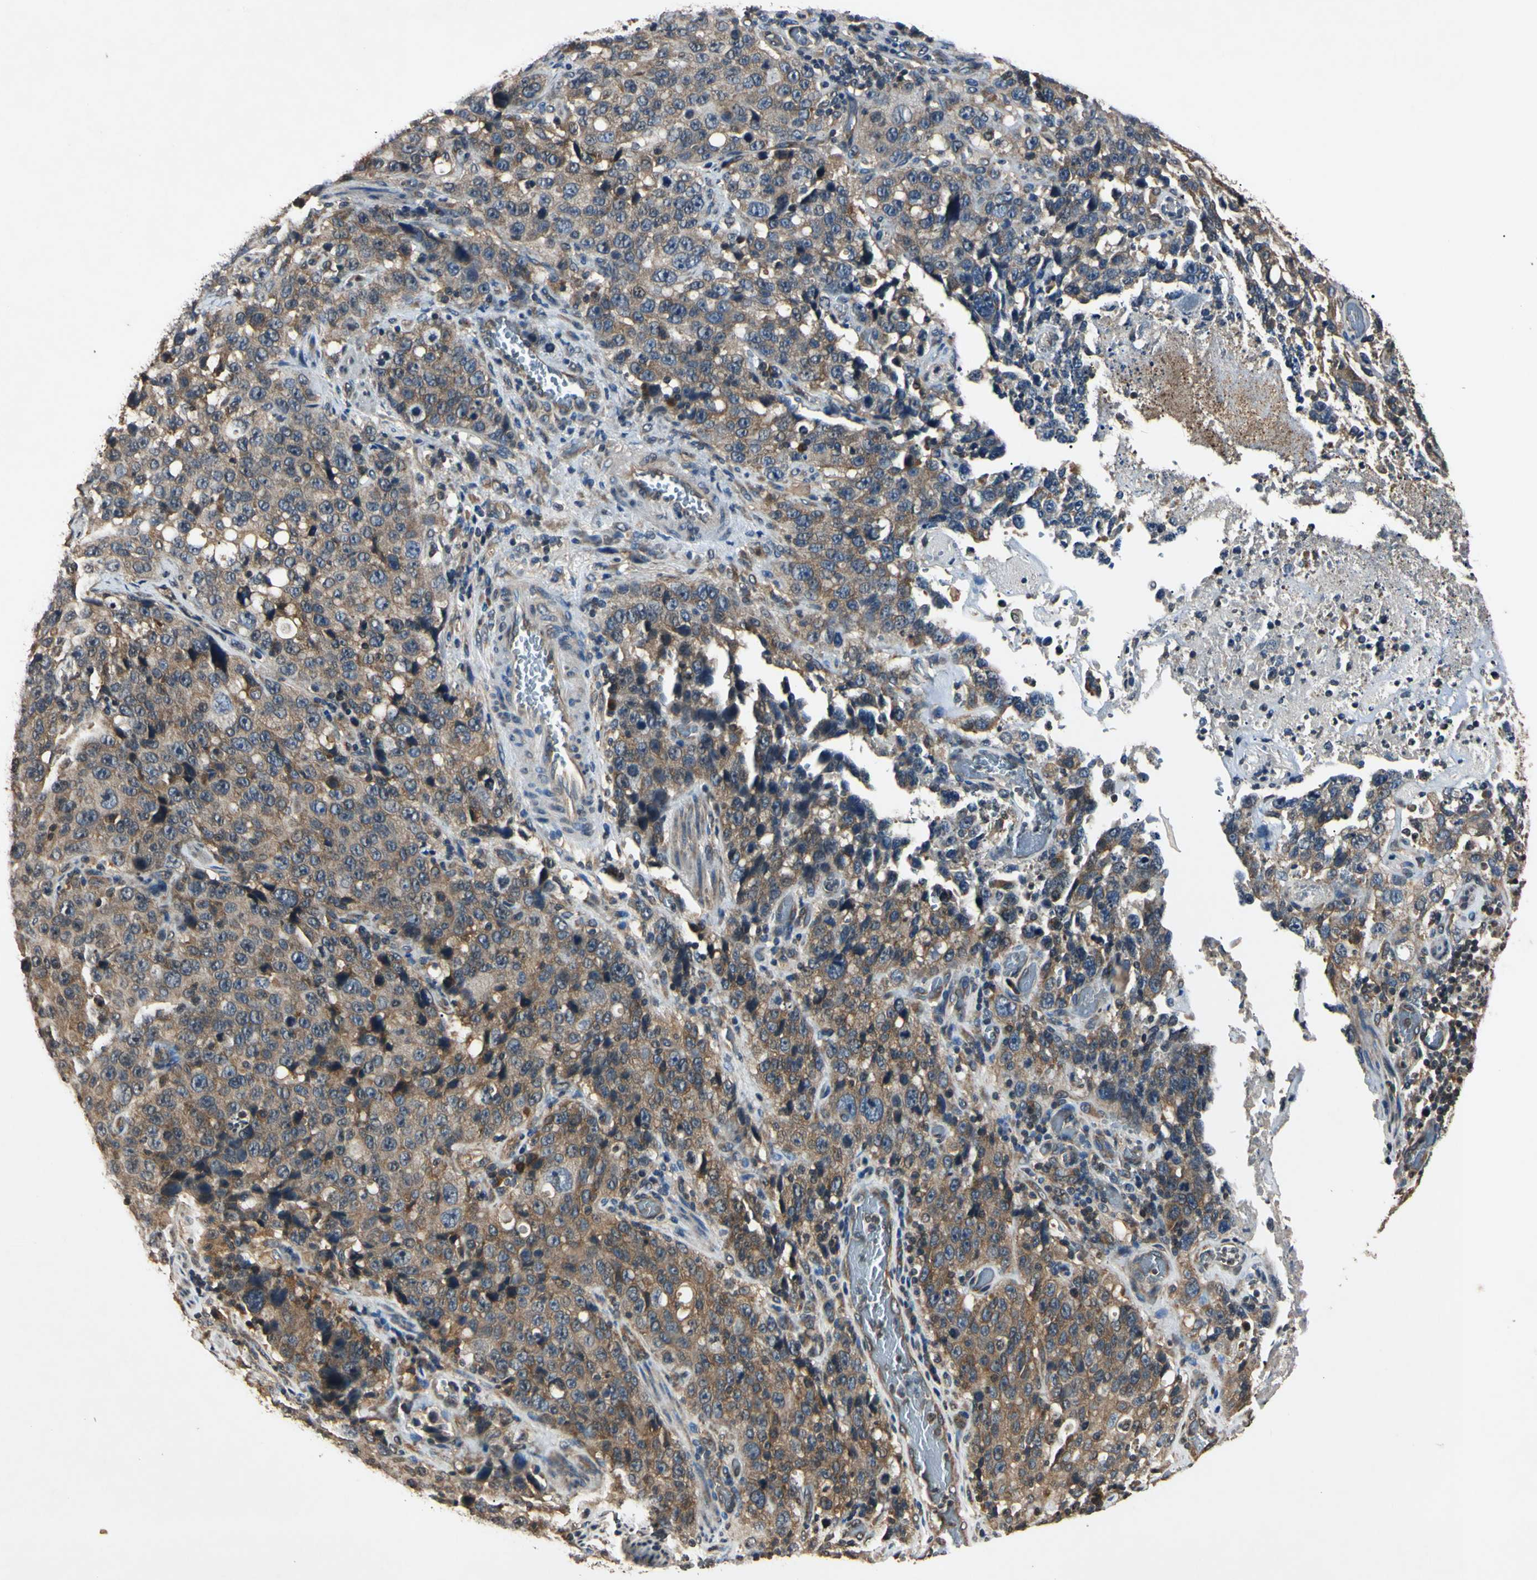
{"staining": {"intensity": "moderate", "quantity": "25%-75%", "location": "cytoplasmic/membranous"}, "tissue": "stomach cancer", "cell_type": "Tumor cells", "image_type": "cancer", "snomed": [{"axis": "morphology", "description": "Normal tissue, NOS"}, {"axis": "morphology", "description": "Adenocarcinoma, NOS"}, {"axis": "topography", "description": "Stomach"}], "caption": "This is an image of immunohistochemistry staining of stomach cancer, which shows moderate staining in the cytoplasmic/membranous of tumor cells.", "gene": "EPN1", "patient": {"sex": "male", "age": 48}}